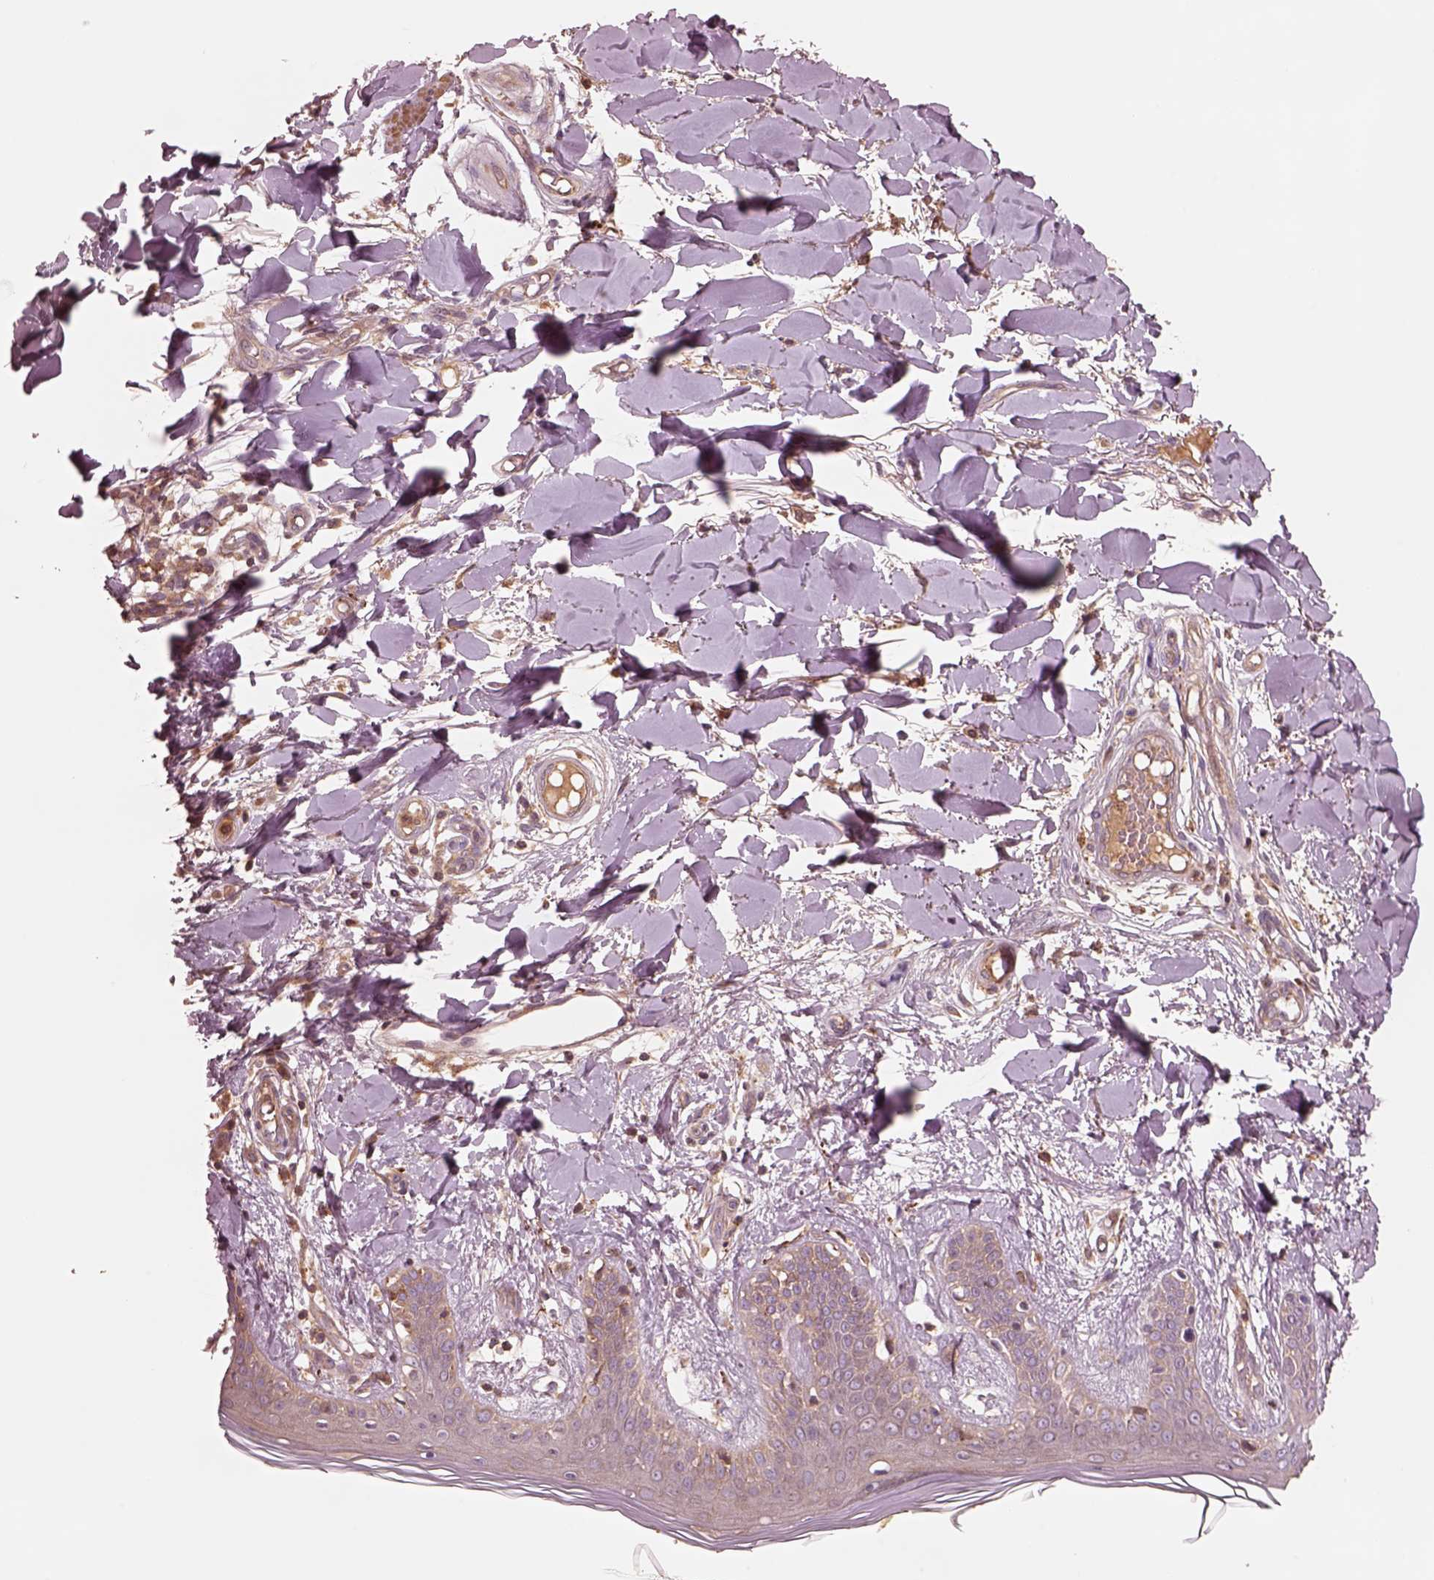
{"staining": {"intensity": "weak", "quantity": ">75%", "location": "cytoplasmic/membranous"}, "tissue": "skin", "cell_type": "Fibroblasts", "image_type": "normal", "snomed": [{"axis": "morphology", "description": "Normal tissue, NOS"}, {"axis": "topography", "description": "Skin"}], "caption": "This histopathology image shows immunohistochemistry staining of unremarkable skin, with low weak cytoplasmic/membranous expression in approximately >75% of fibroblasts.", "gene": "ASCC2", "patient": {"sex": "female", "age": 34}}